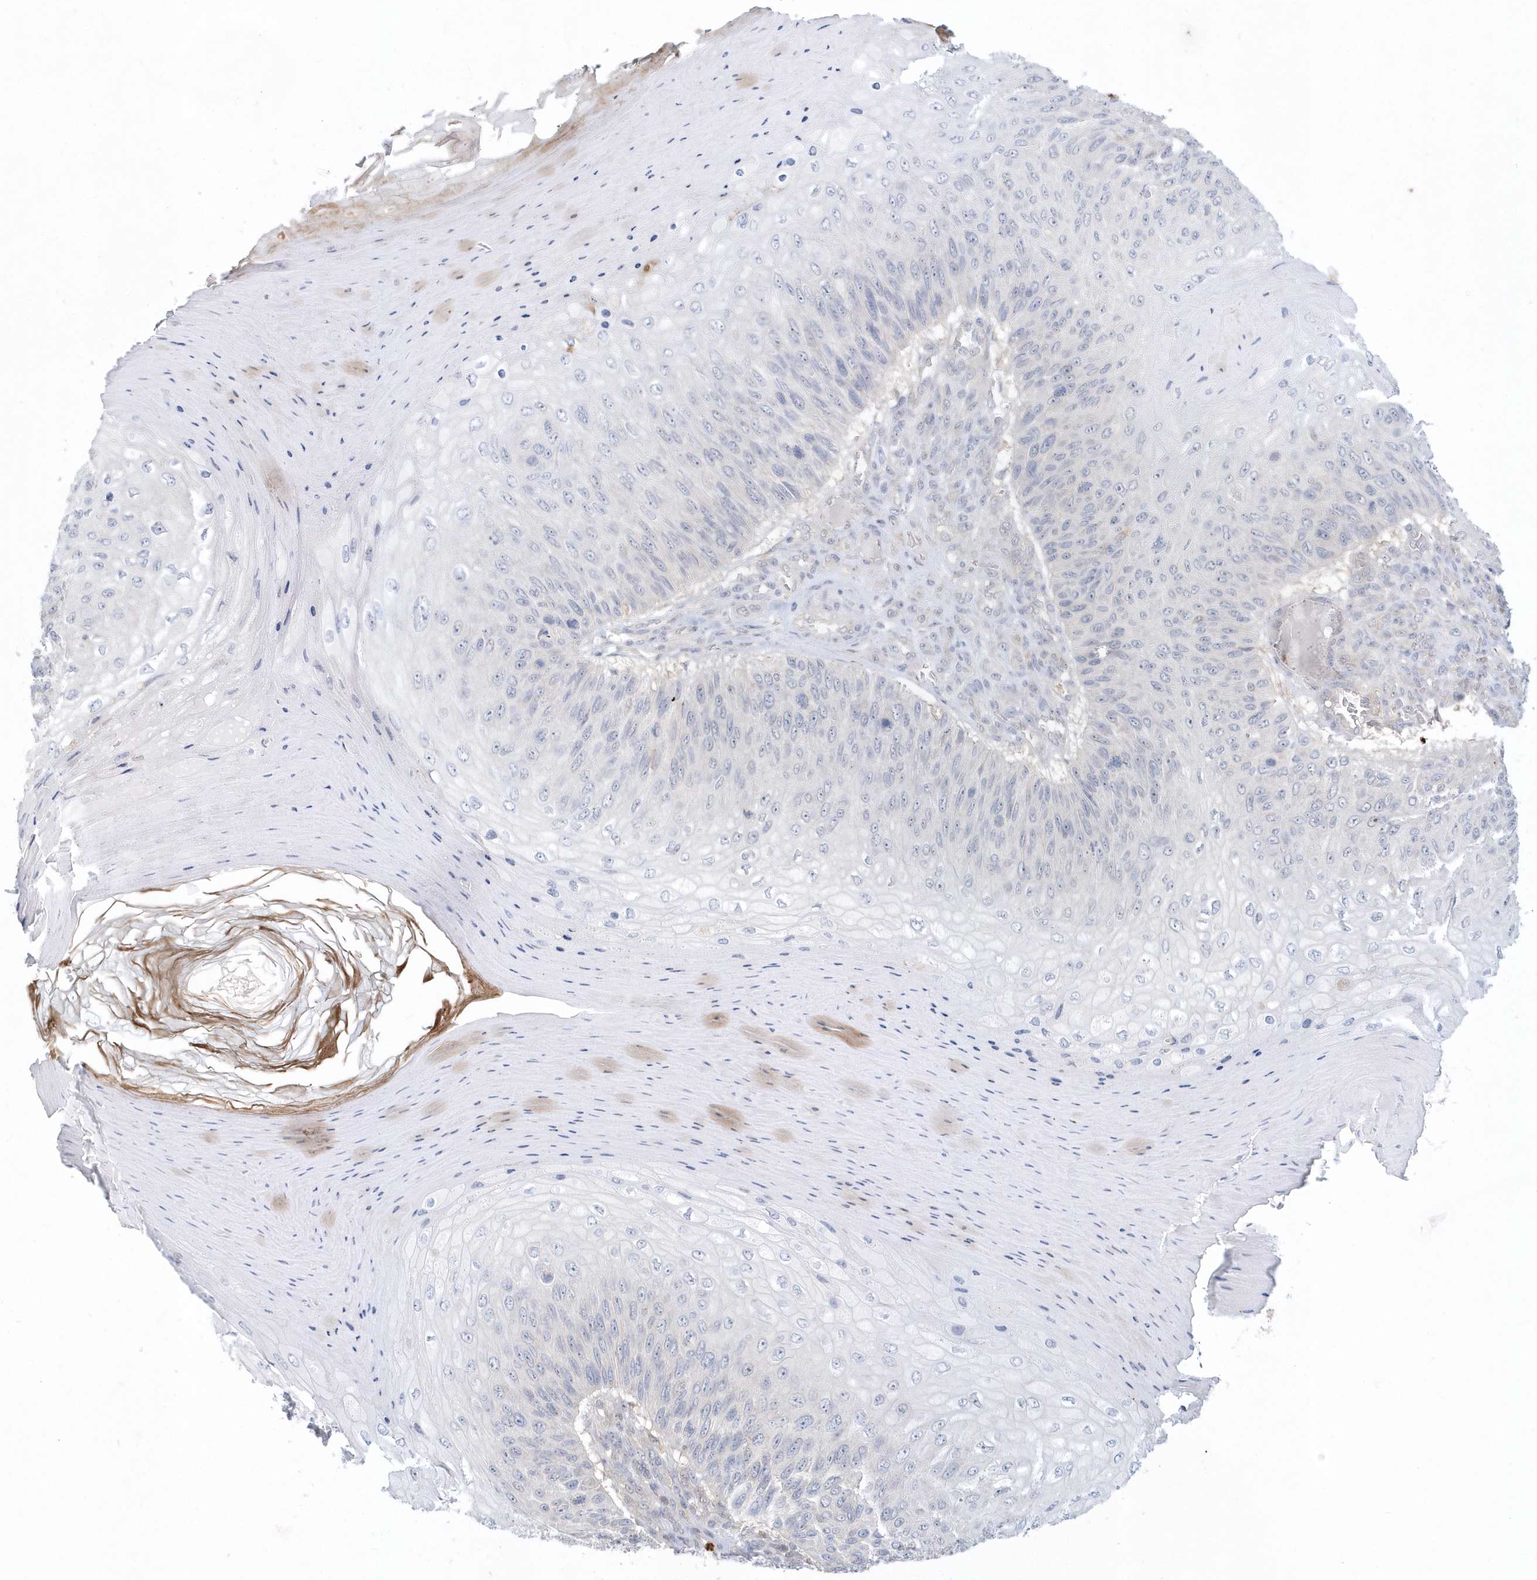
{"staining": {"intensity": "negative", "quantity": "none", "location": "none"}, "tissue": "skin cancer", "cell_type": "Tumor cells", "image_type": "cancer", "snomed": [{"axis": "morphology", "description": "Squamous cell carcinoma, NOS"}, {"axis": "topography", "description": "Skin"}], "caption": "Tumor cells show no significant protein expression in skin cancer.", "gene": "RNF7", "patient": {"sex": "female", "age": 88}}